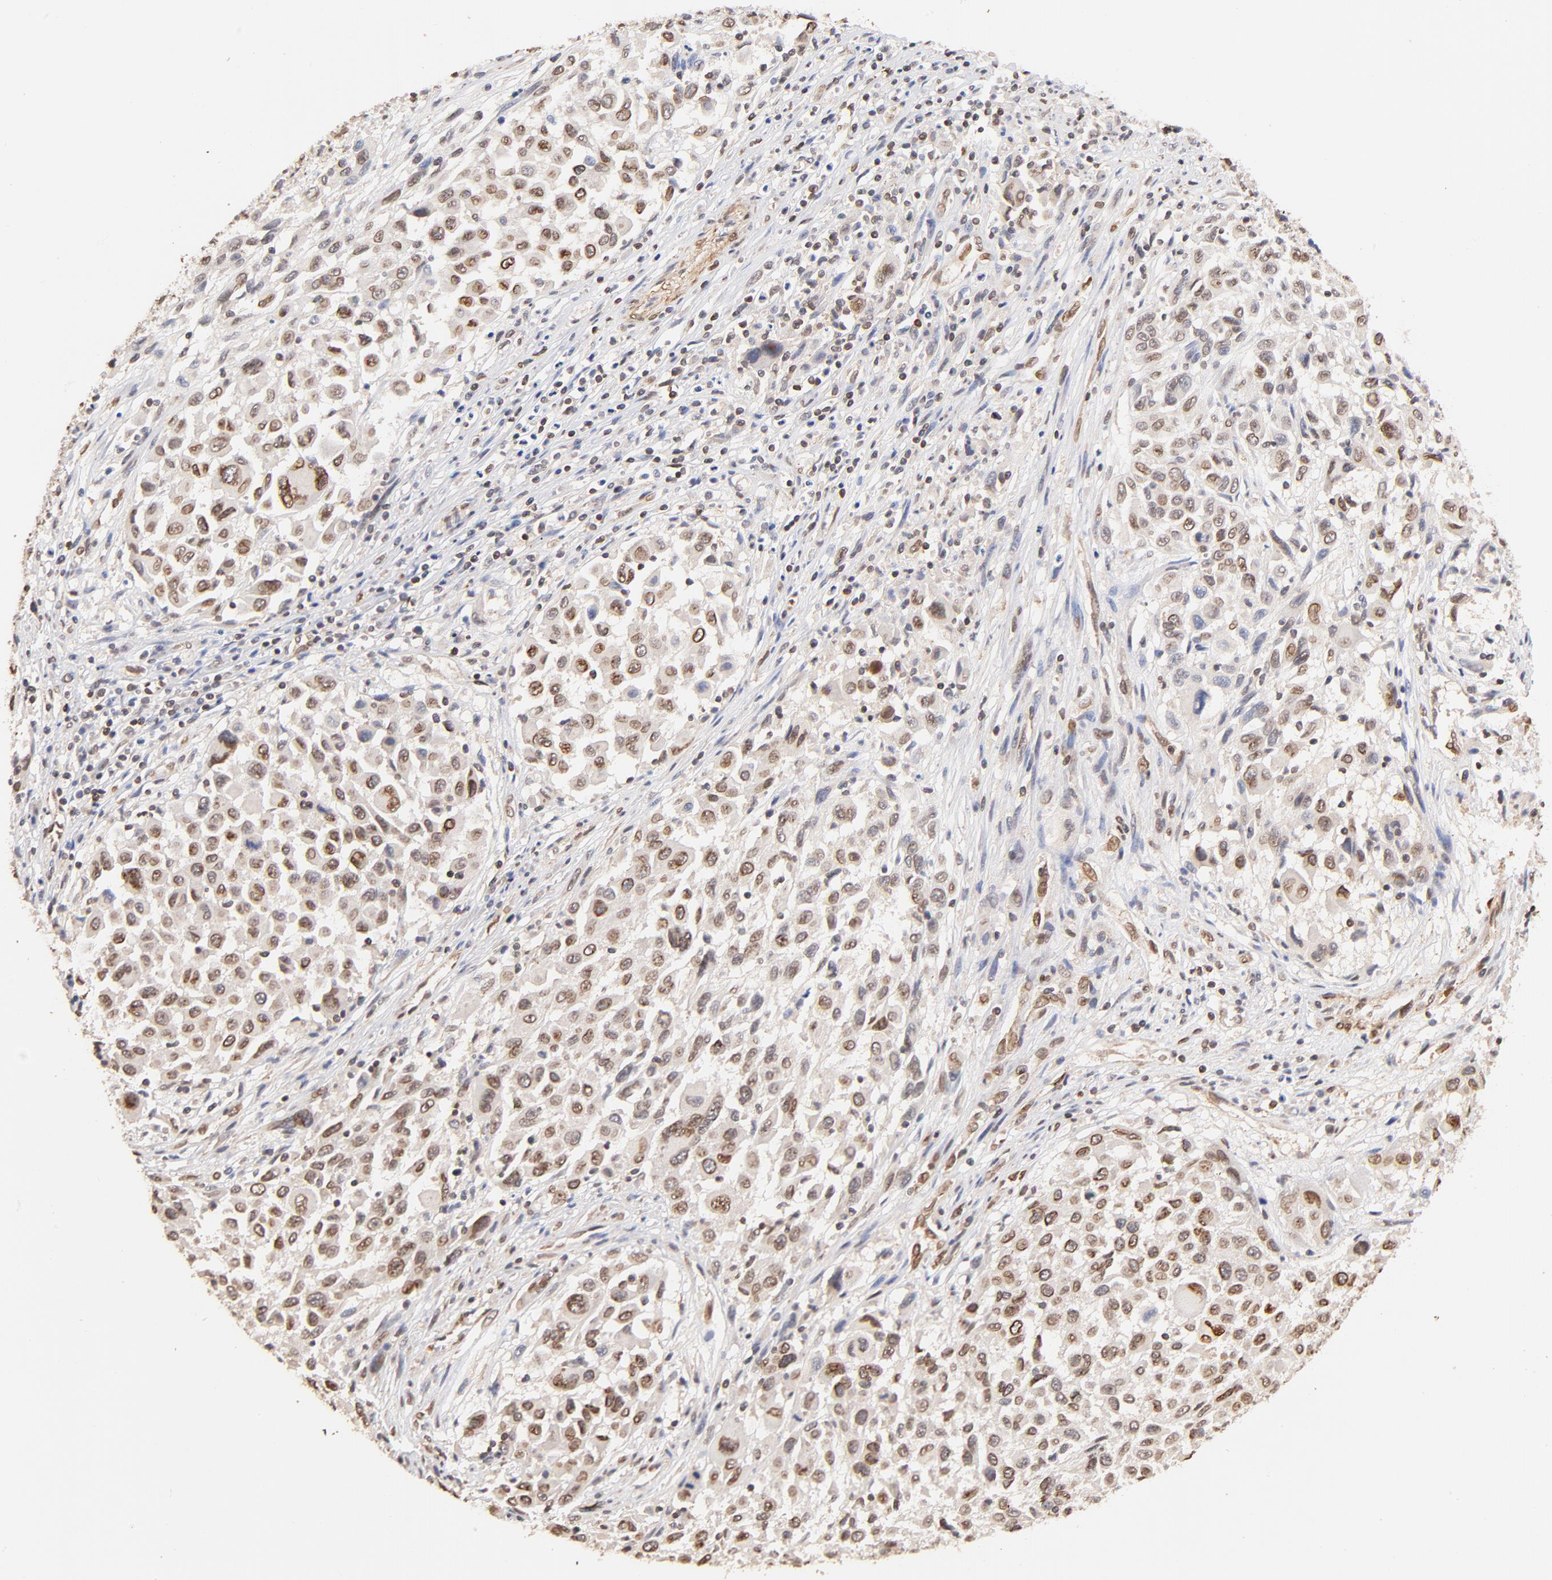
{"staining": {"intensity": "weak", "quantity": "25%-75%", "location": "cytoplasmic/membranous,nuclear"}, "tissue": "melanoma", "cell_type": "Tumor cells", "image_type": "cancer", "snomed": [{"axis": "morphology", "description": "Malignant melanoma, Metastatic site"}, {"axis": "topography", "description": "Lymph node"}], "caption": "Immunohistochemistry (DAB (3,3'-diaminobenzidine)) staining of human malignant melanoma (metastatic site) demonstrates weak cytoplasmic/membranous and nuclear protein positivity in approximately 25%-75% of tumor cells.", "gene": "ZFP92", "patient": {"sex": "male", "age": 61}}